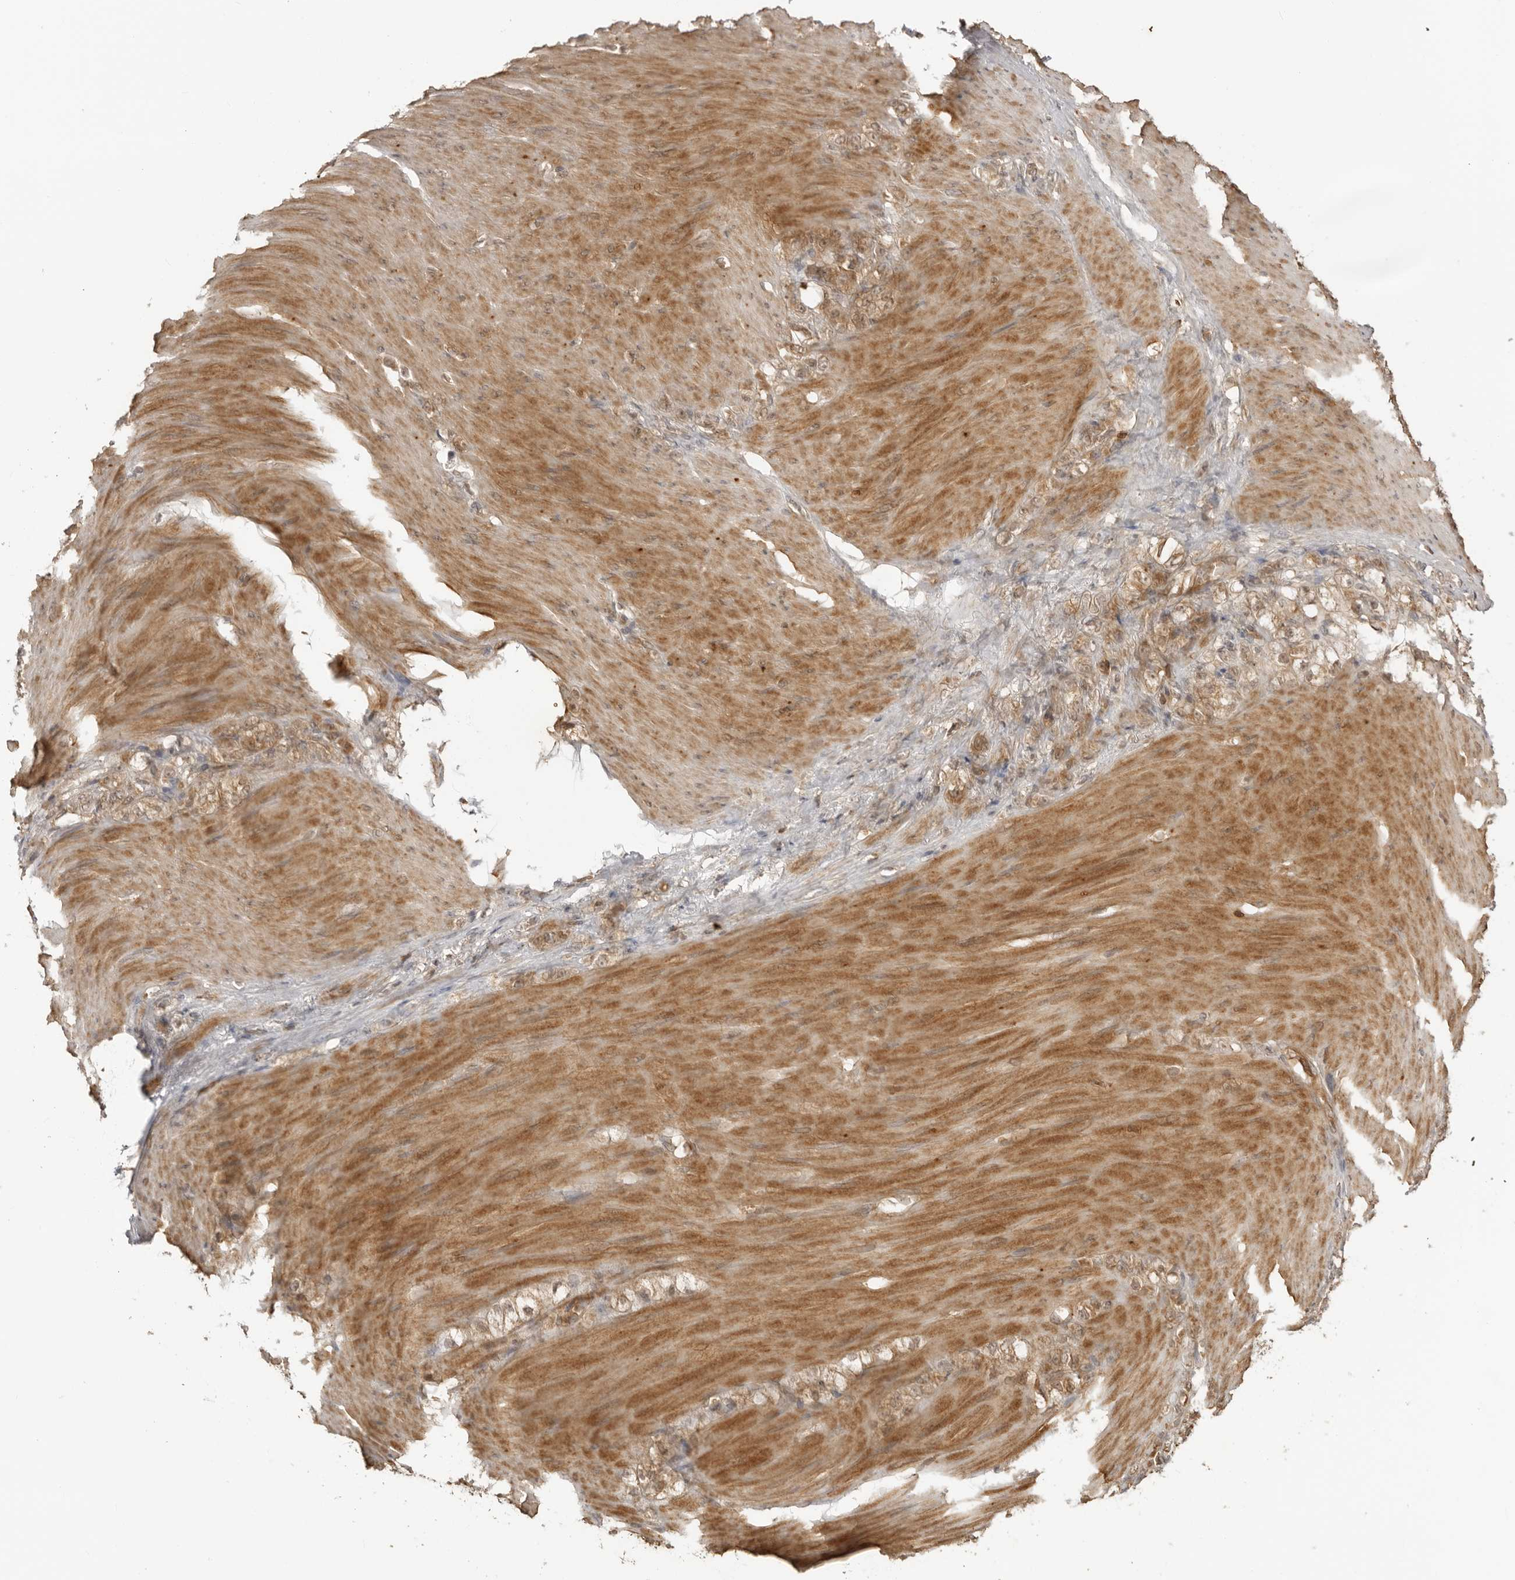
{"staining": {"intensity": "moderate", "quantity": ">75%", "location": "cytoplasmic/membranous,nuclear"}, "tissue": "stomach cancer", "cell_type": "Tumor cells", "image_type": "cancer", "snomed": [{"axis": "morphology", "description": "Normal tissue, NOS"}, {"axis": "morphology", "description": "Adenocarcinoma, NOS"}, {"axis": "topography", "description": "Stomach"}], "caption": "Human stomach cancer (adenocarcinoma) stained for a protein (brown) exhibits moderate cytoplasmic/membranous and nuclear positive positivity in approximately >75% of tumor cells.", "gene": "IKBKE", "patient": {"sex": "male", "age": 82}}